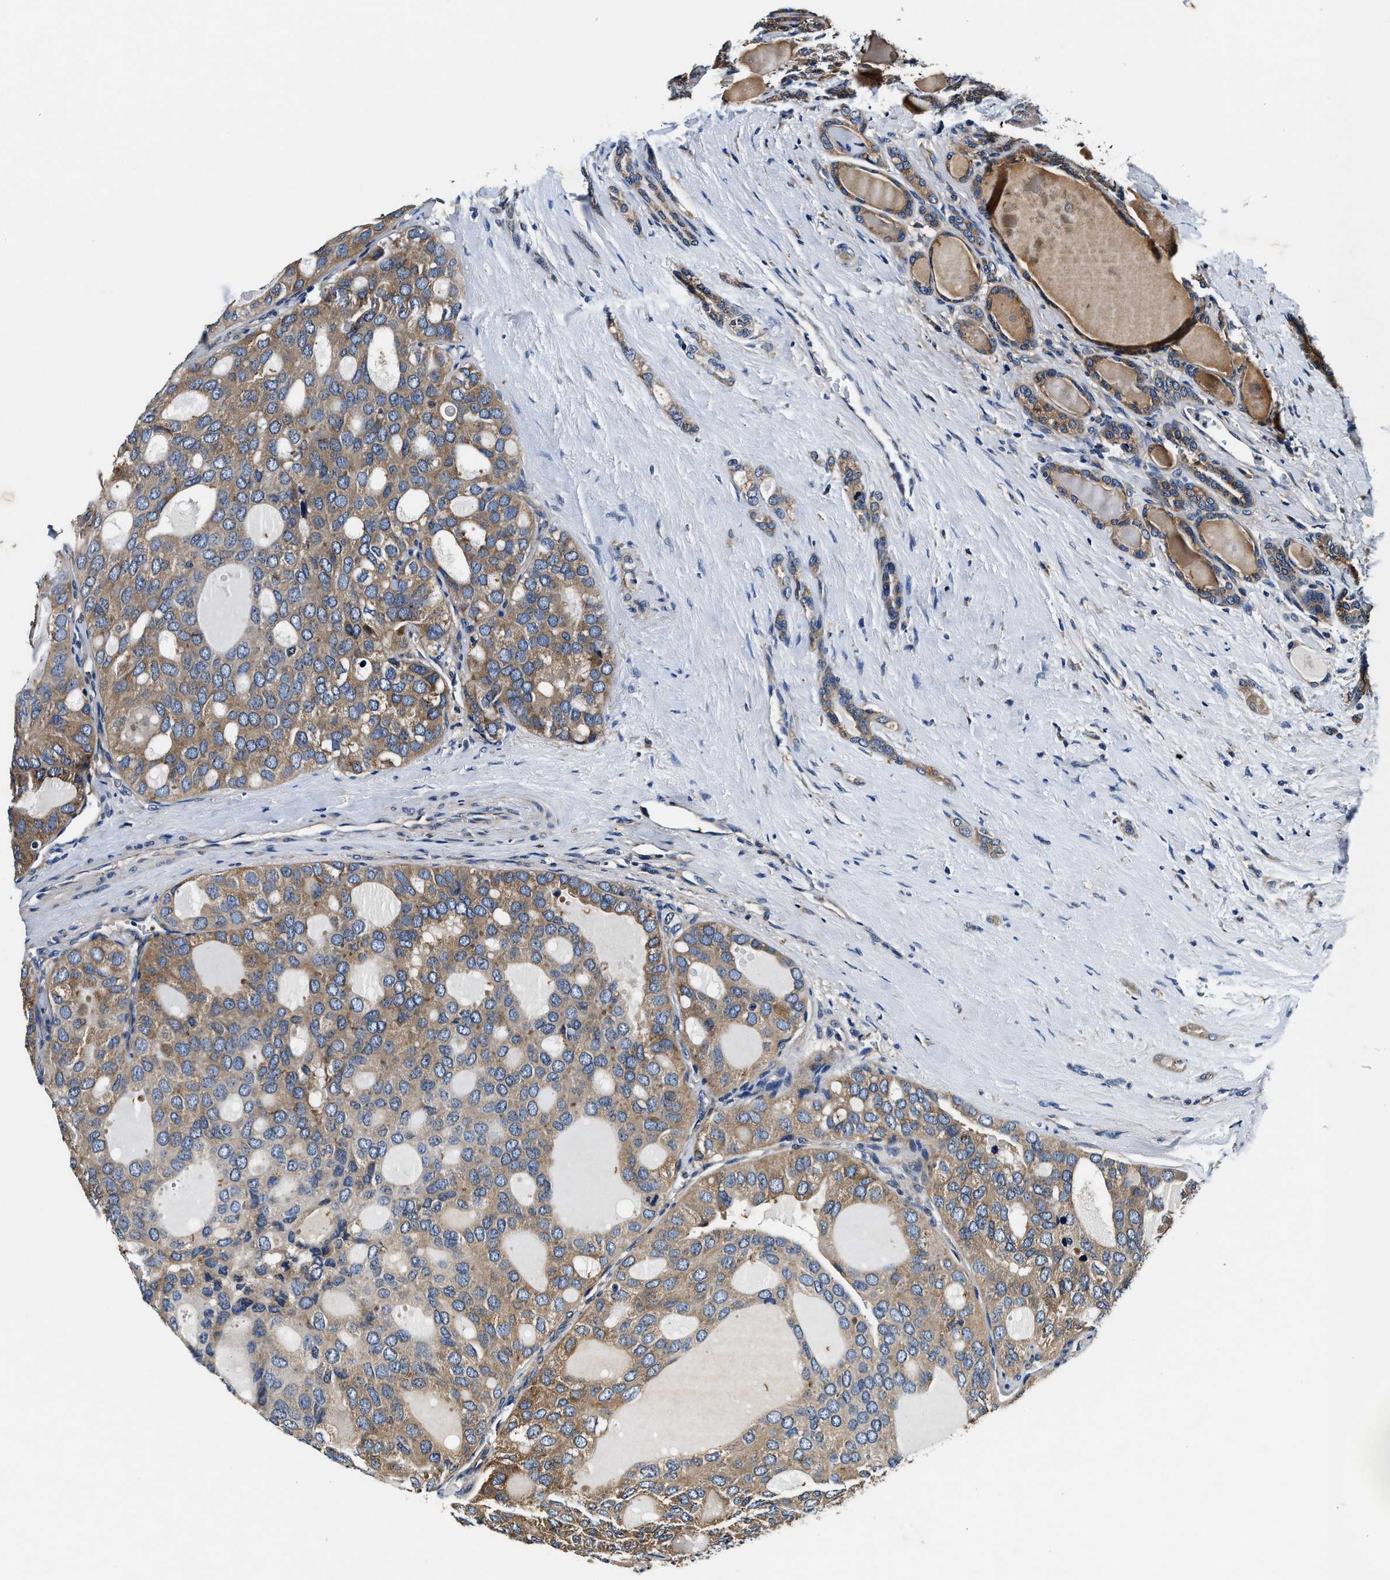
{"staining": {"intensity": "moderate", "quantity": "25%-75%", "location": "cytoplasmic/membranous"}, "tissue": "thyroid cancer", "cell_type": "Tumor cells", "image_type": "cancer", "snomed": [{"axis": "morphology", "description": "Follicular adenoma carcinoma, NOS"}, {"axis": "topography", "description": "Thyroid gland"}], "caption": "This micrograph demonstrates IHC staining of human thyroid cancer (follicular adenoma carcinoma), with medium moderate cytoplasmic/membranous positivity in about 25%-75% of tumor cells.", "gene": "PI4KB", "patient": {"sex": "male", "age": 75}}